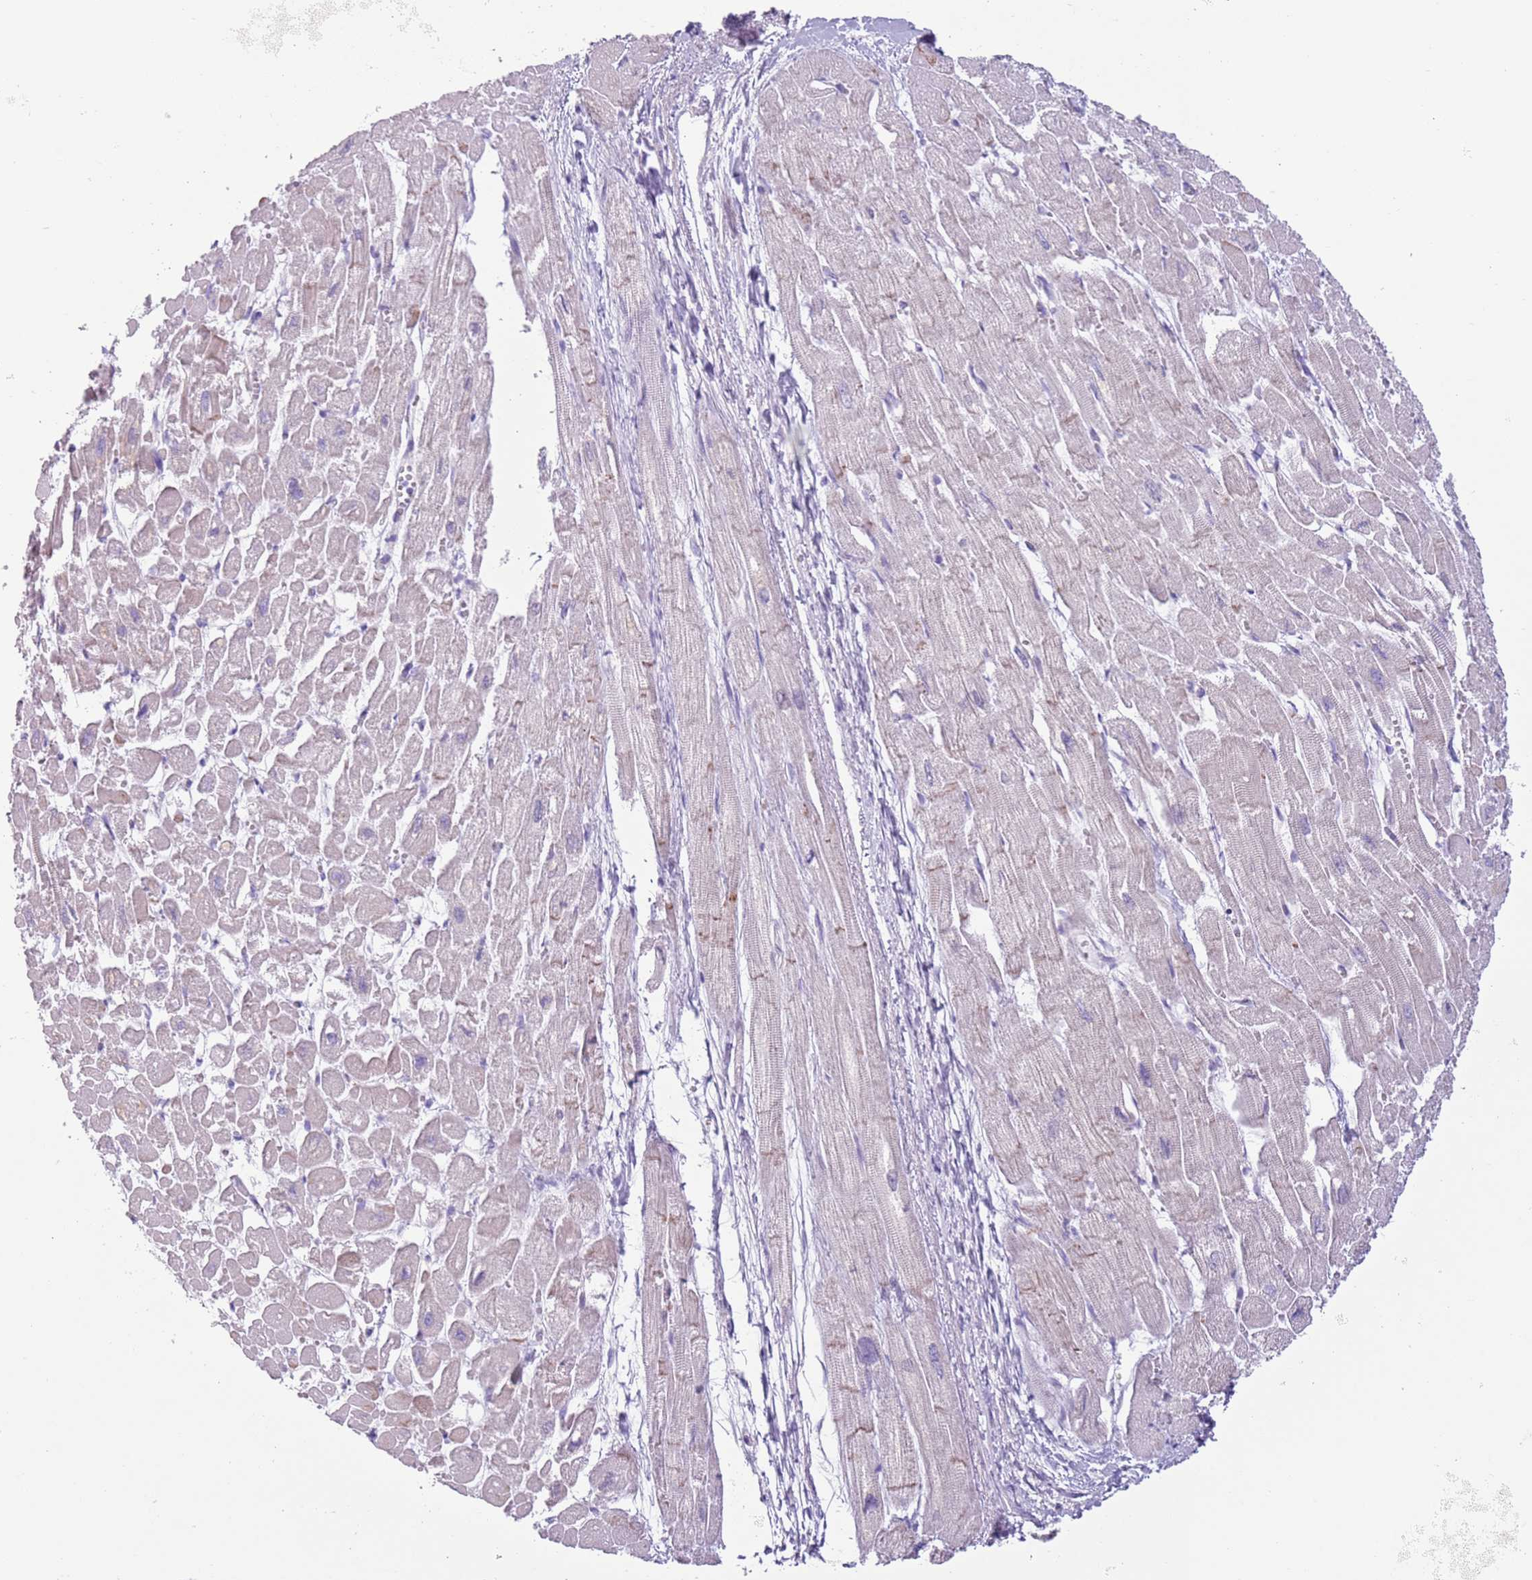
{"staining": {"intensity": "moderate", "quantity": "<25%", "location": "cytoplasmic/membranous"}, "tissue": "heart muscle", "cell_type": "Cardiomyocytes", "image_type": "normal", "snomed": [{"axis": "morphology", "description": "Normal tissue, NOS"}, {"axis": "topography", "description": "Heart"}], "caption": "This histopathology image displays immunohistochemistry (IHC) staining of benign human heart muscle, with low moderate cytoplasmic/membranous expression in about <25% of cardiomyocytes.", "gene": "ZNF239", "patient": {"sex": "male", "age": 54}}